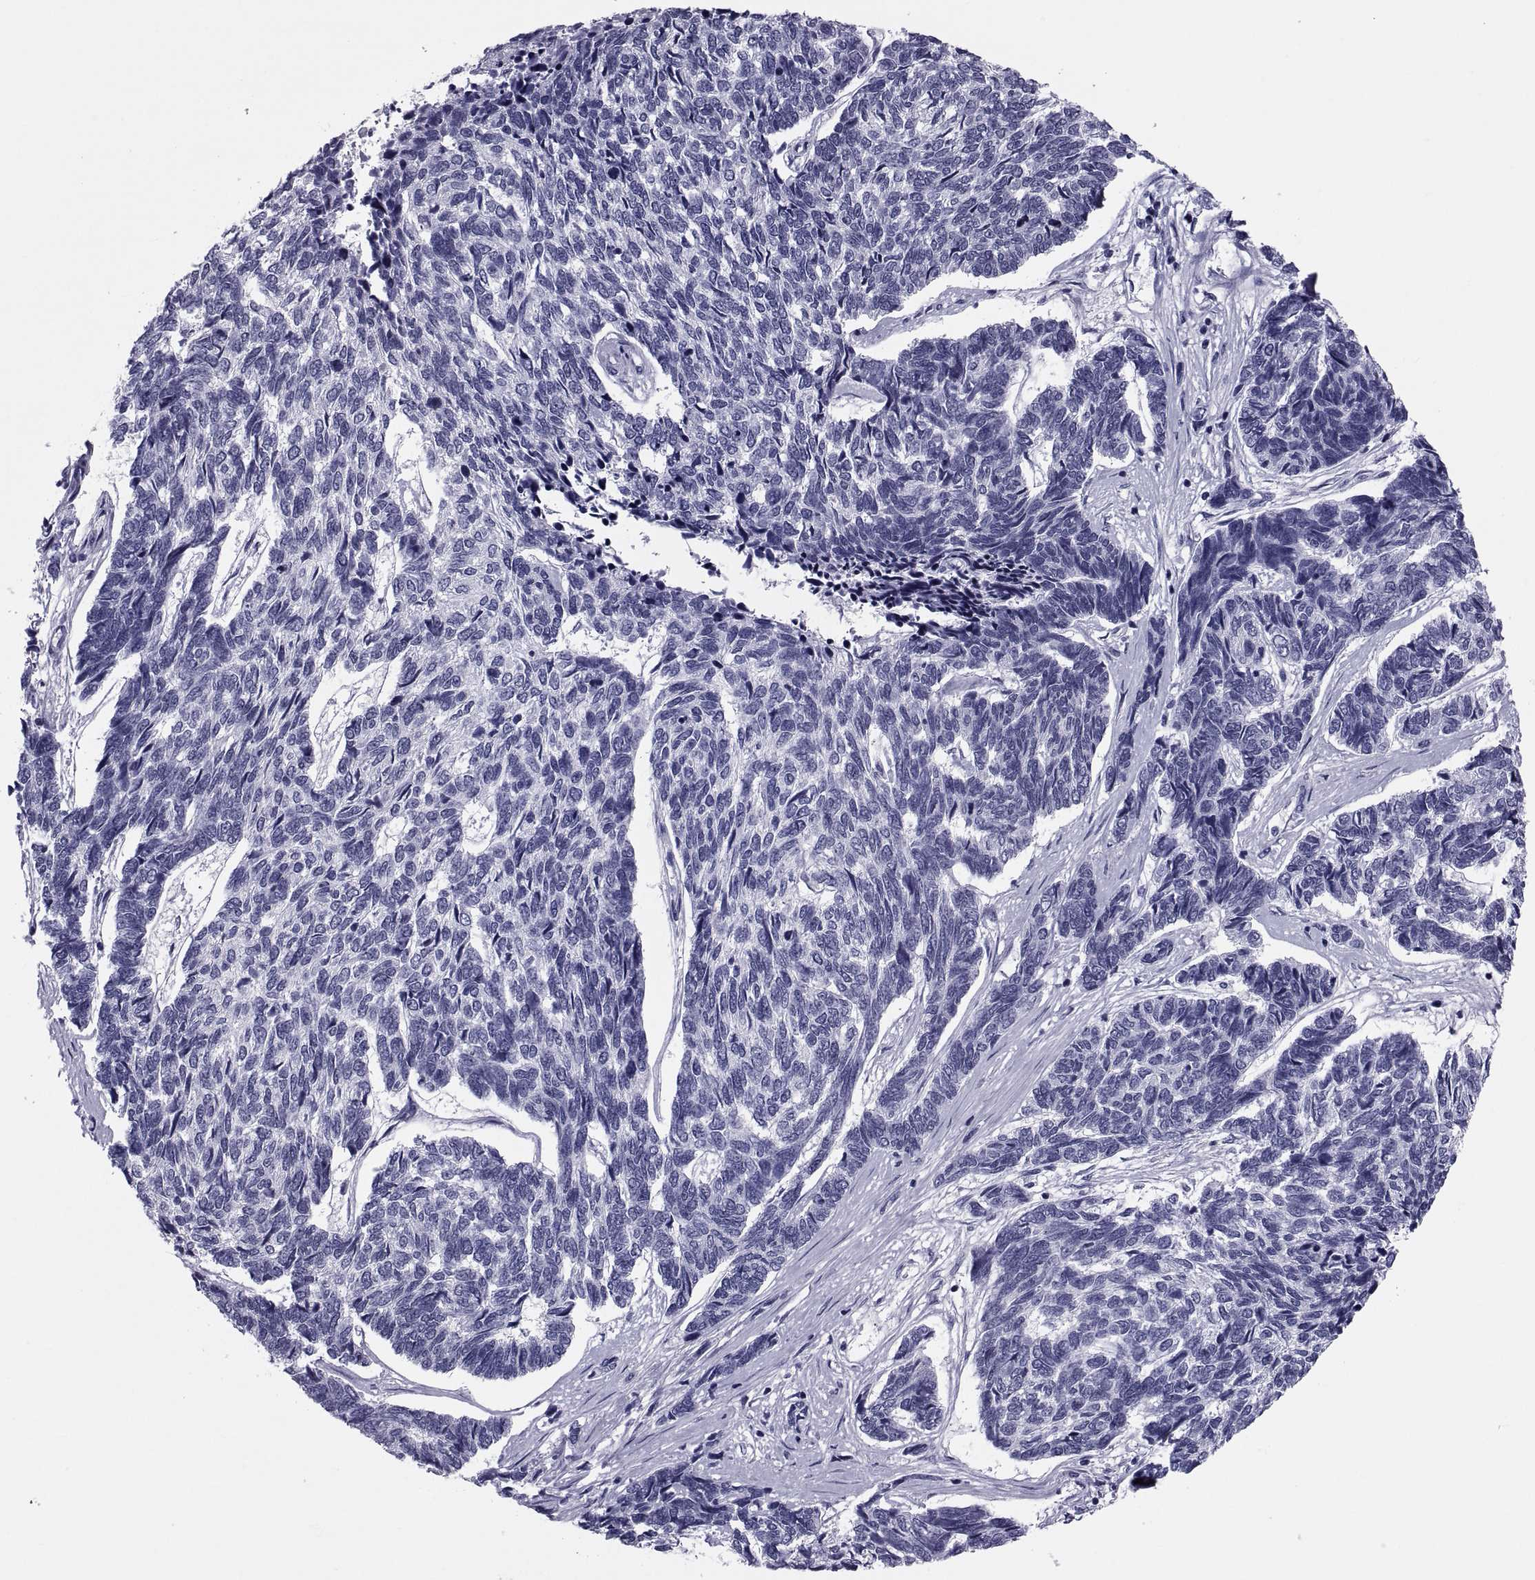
{"staining": {"intensity": "negative", "quantity": "none", "location": "none"}, "tissue": "skin cancer", "cell_type": "Tumor cells", "image_type": "cancer", "snomed": [{"axis": "morphology", "description": "Basal cell carcinoma"}, {"axis": "topography", "description": "Skin"}], "caption": "Tumor cells are negative for brown protein staining in skin cancer (basal cell carcinoma). (DAB (3,3'-diaminobenzidine) IHC visualized using brightfield microscopy, high magnification).", "gene": "CRISP1", "patient": {"sex": "female", "age": 65}}